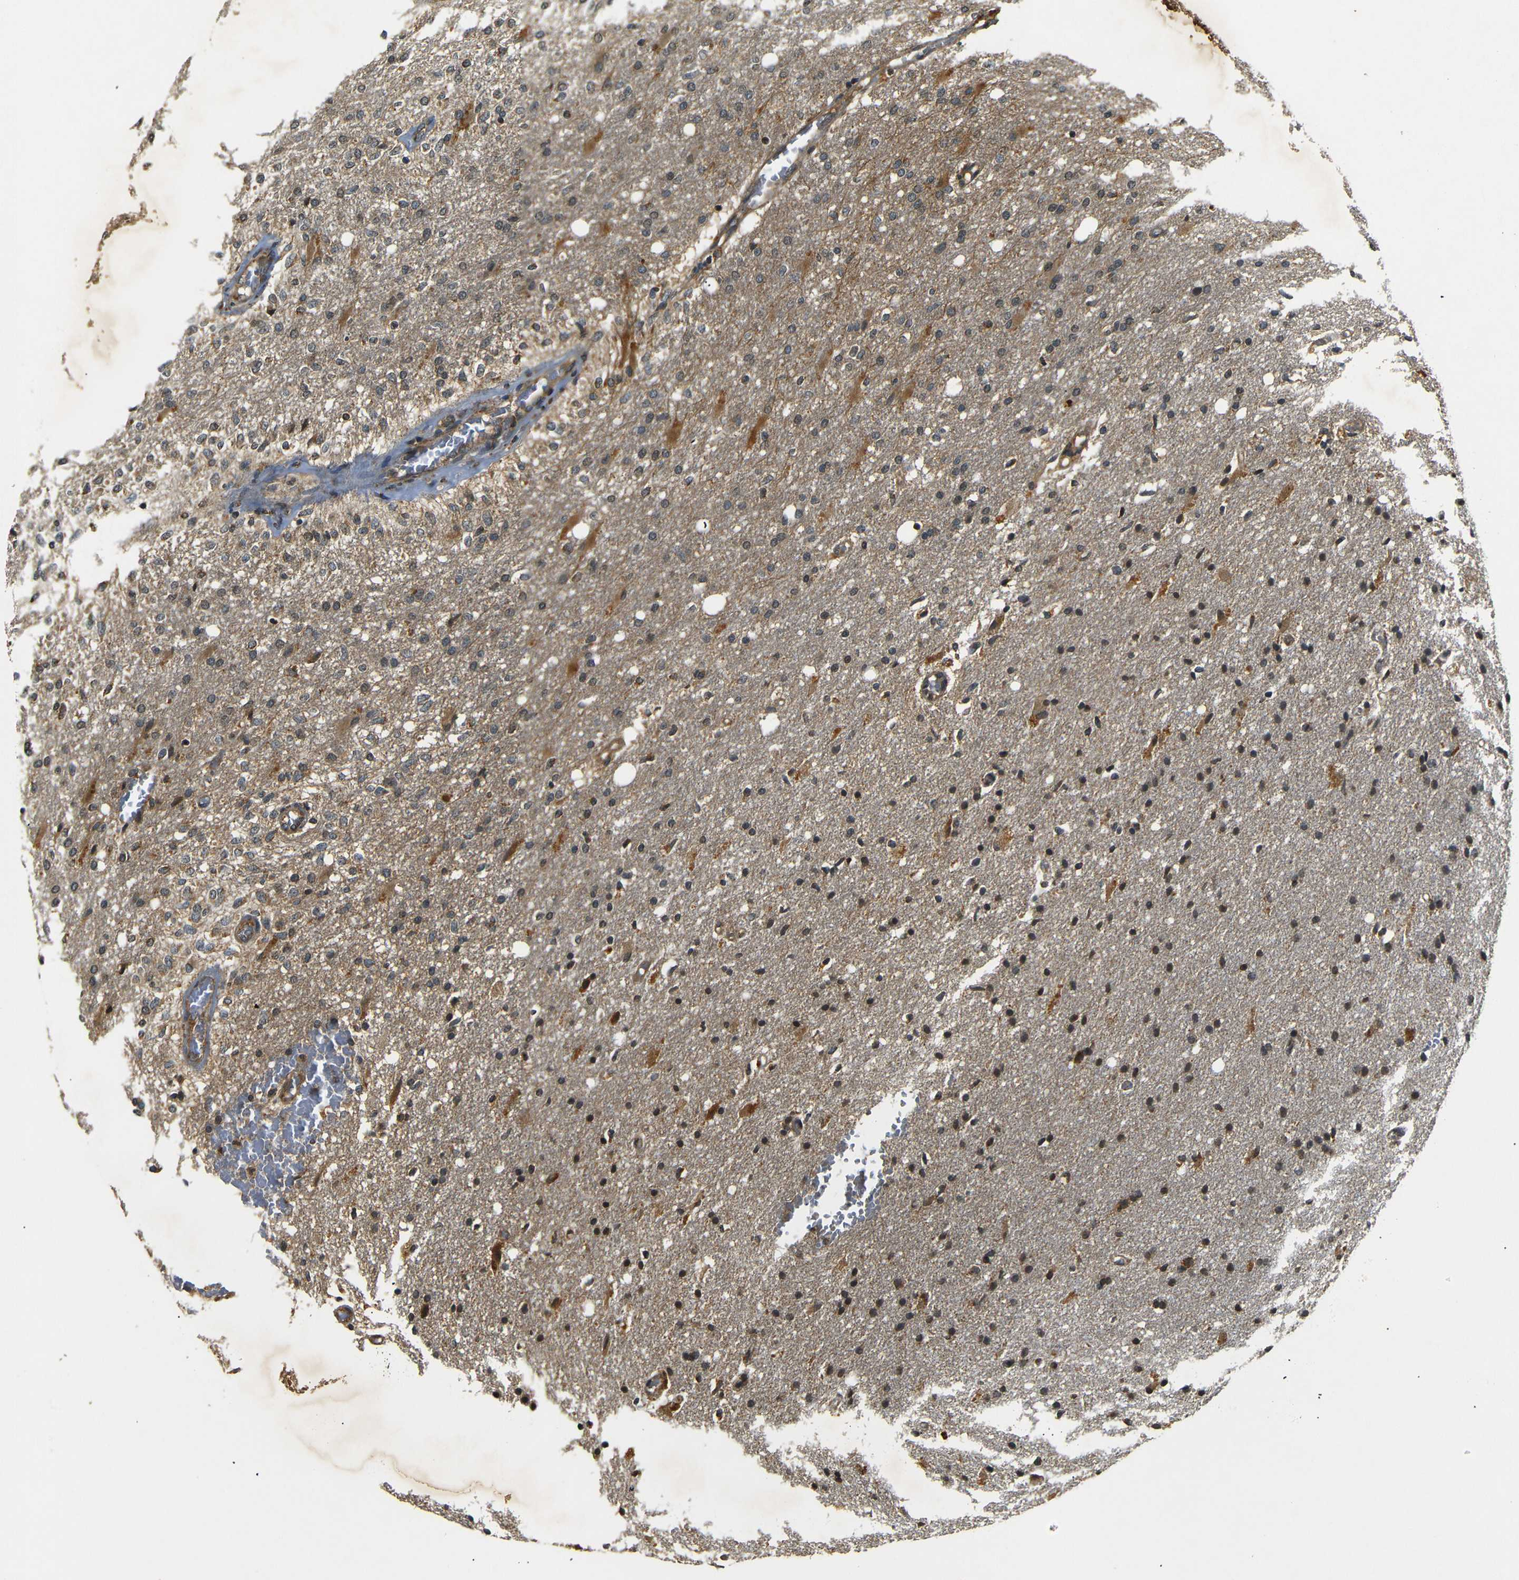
{"staining": {"intensity": "moderate", "quantity": "25%-75%", "location": "cytoplasmic/membranous"}, "tissue": "glioma", "cell_type": "Tumor cells", "image_type": "cancer", "snomed": [{"axis": "morphology", "description": "Normal tissue, NOS"}, {"axis": "morphology", "description": "Glioma, malignant, High grade"}, {"axis": "topography", "description": "Cerebral cortex"}], "caption": "Immunohistochemistry (IHC) of glioma exhibits medium levels of moderate cytoplasmic/membranous staining in approximately 25%-75% of tumor cells.", "gene": "TANK", "patient": {"sex": "male", "age": 77}}